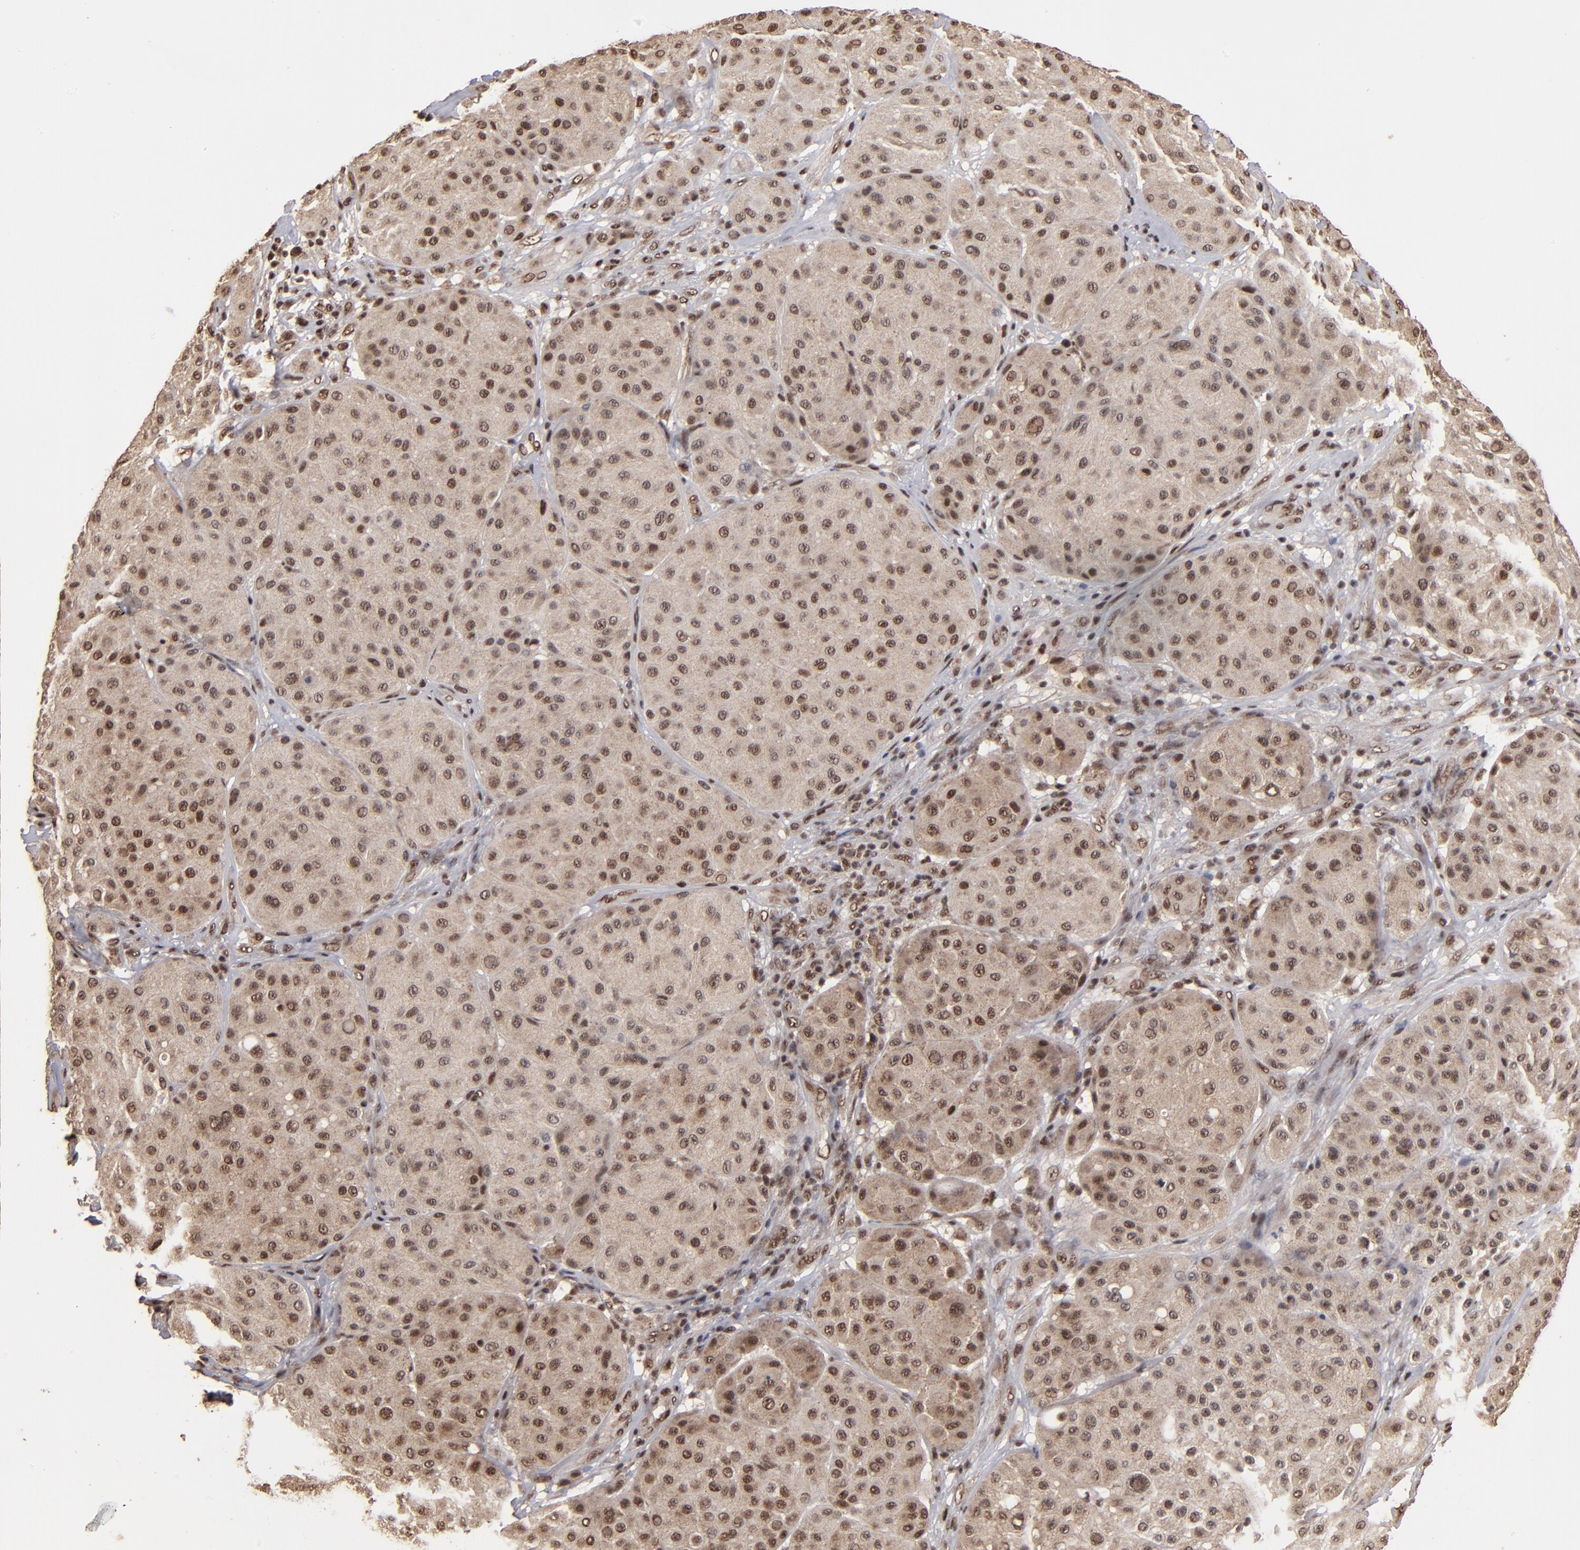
{"staining": {"intensity": "moderate", "quantity": ">75%", "location": "cytoplasmic/membranous,nuclear"}, "tissue": "melanoma", "cell_type": "Tumor cells", "image_type": "cancer", "snomed": [{"axis": "morphology", "description": "Normal tissue, NOS"}, {"axis": "morphology", "description": "Malignant melanoma, Metastatic site"}, {"axis": "topography", "description": "Skin"}], "caption": "There is medium levels of moderate cytoplasmic/membranous and nuclear positivity in tumor cells of melanoma, as demonstrated by immunohistochemical staining (brown color).", "gene": "SNW1", "patient": {"sex": "male", "age": 41}}